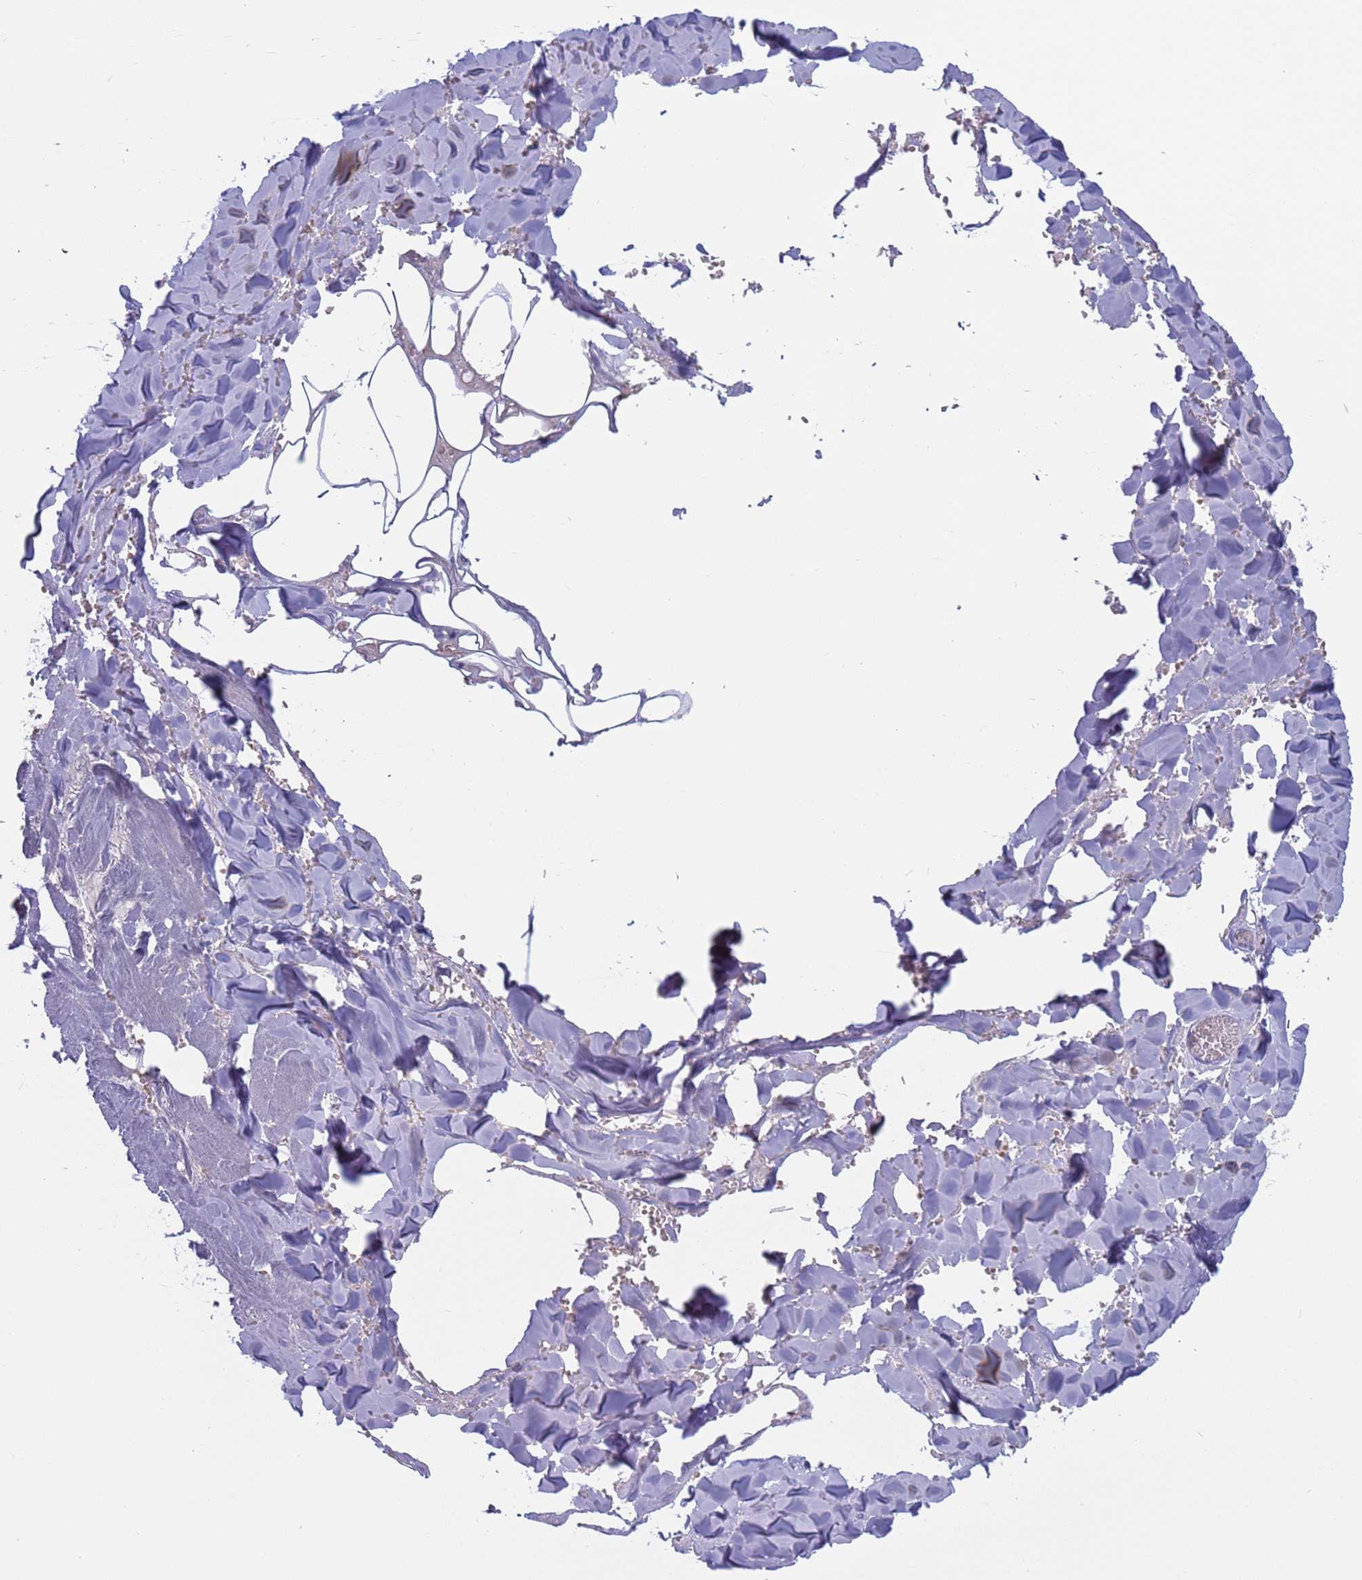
{"staining": {"intensity": "negative", "quantity": "none", "location": "none"}, "tissue": "adipose tissue", "cell_type": "Adipocytes", "image_type": "normal", "snomed": [{"axis": "morphology", "description": "Normal tissue, NOS"}, {"axis": "topography", "description": "Salivary gland"}, {"axis": "topography", "description": "Peripheral nerve tissue"}], "caption": "The photomicrograph displays no staining of adipocytes in unremarkable adipose tissue.", "gene": "KBTBD3", "patient": {"sex": "male", "age": 38}}